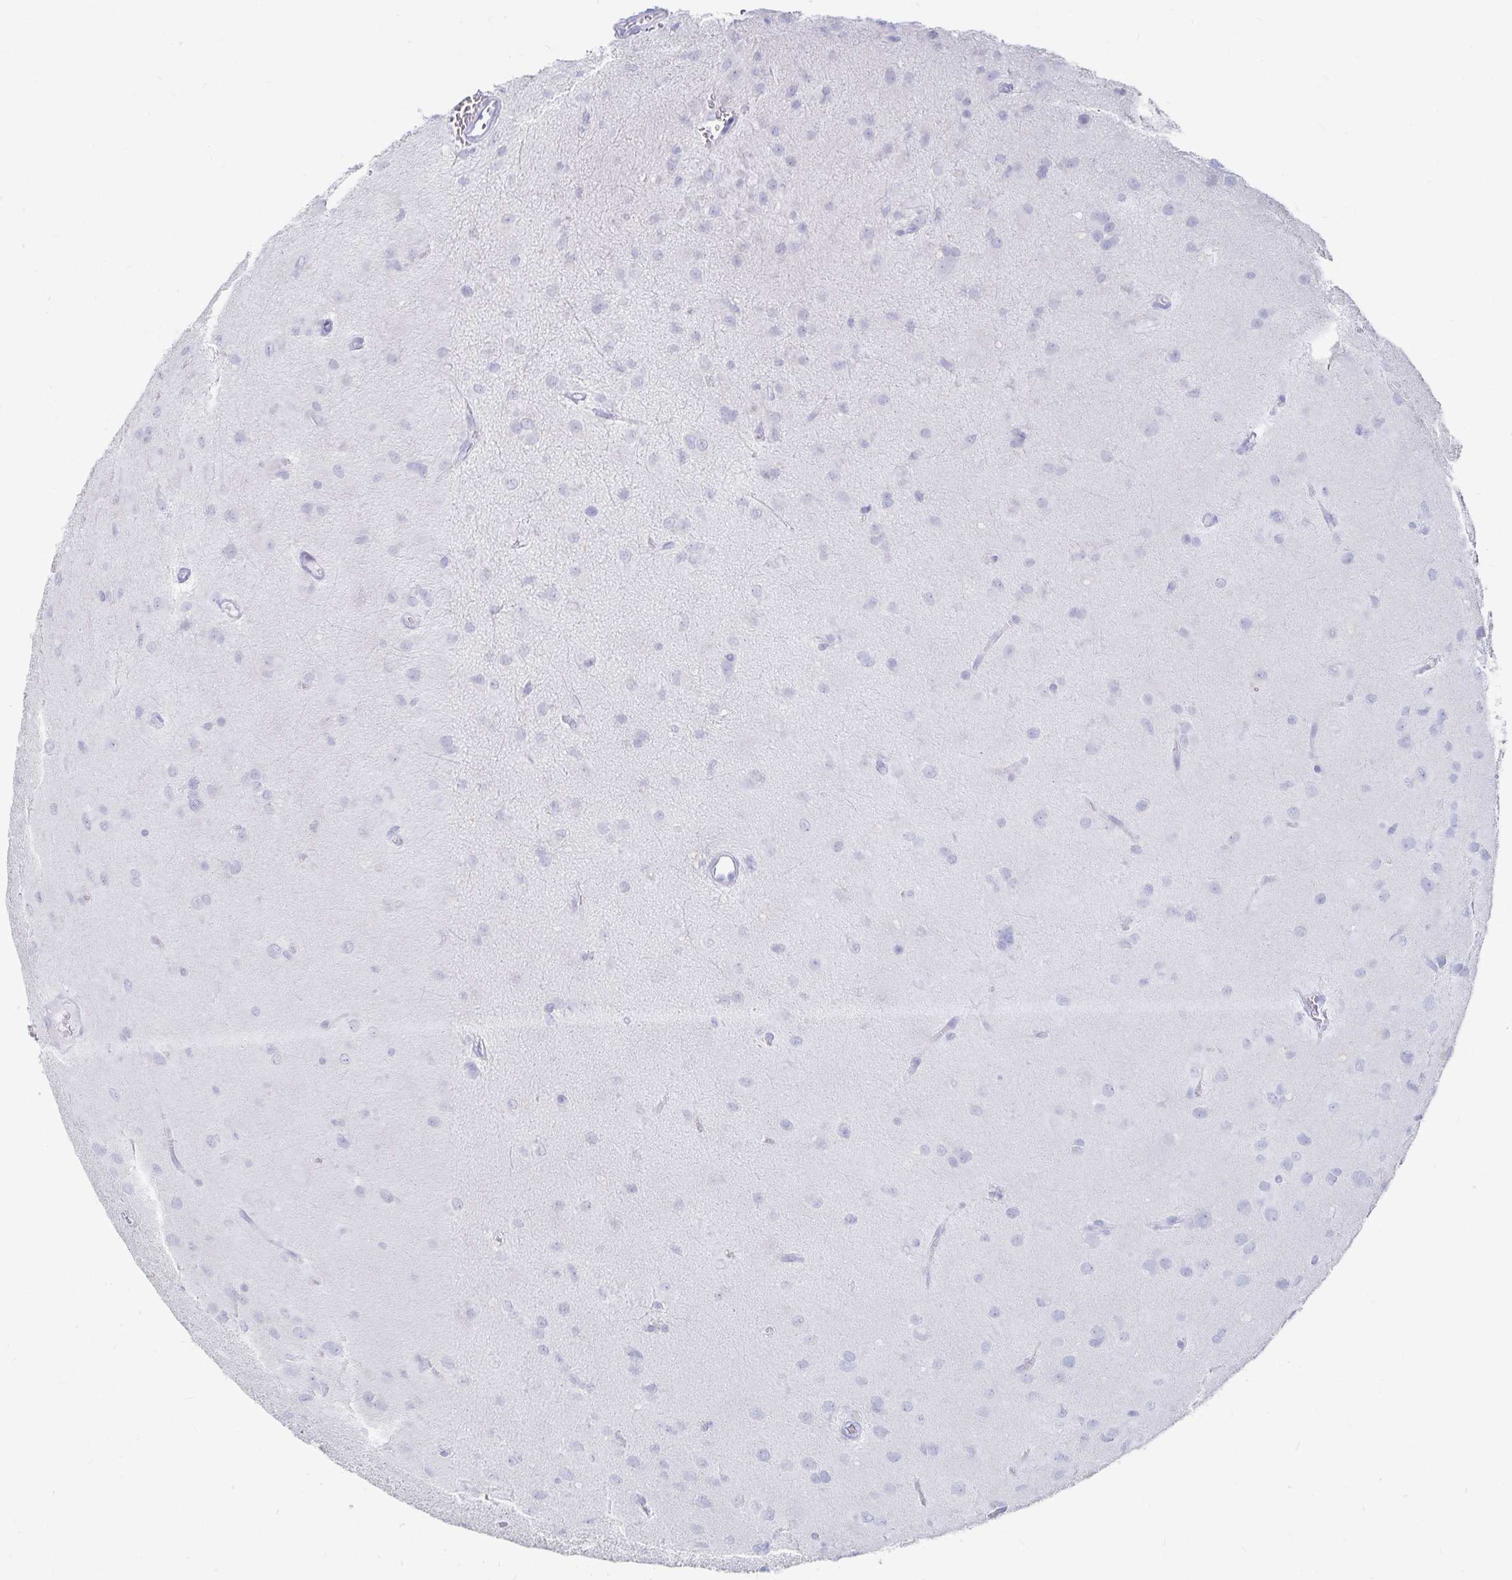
{"staining": {"intensity": "negative", "quantity": "none", "location": "none"}, "tissue": "glioma", "cell_type": "Tumor cells", "image_type": "cancer", "snomed": [{"axis": "morphology", "description": "Glioma, malignant, Low grade"}, {"axis": "topography", "description": "Brain"}], "caption": "Tumor cells are negative for brown protein staining in glioma.", "gene": "TNIP1", "patient": {"sex": "male", "age": 58}}